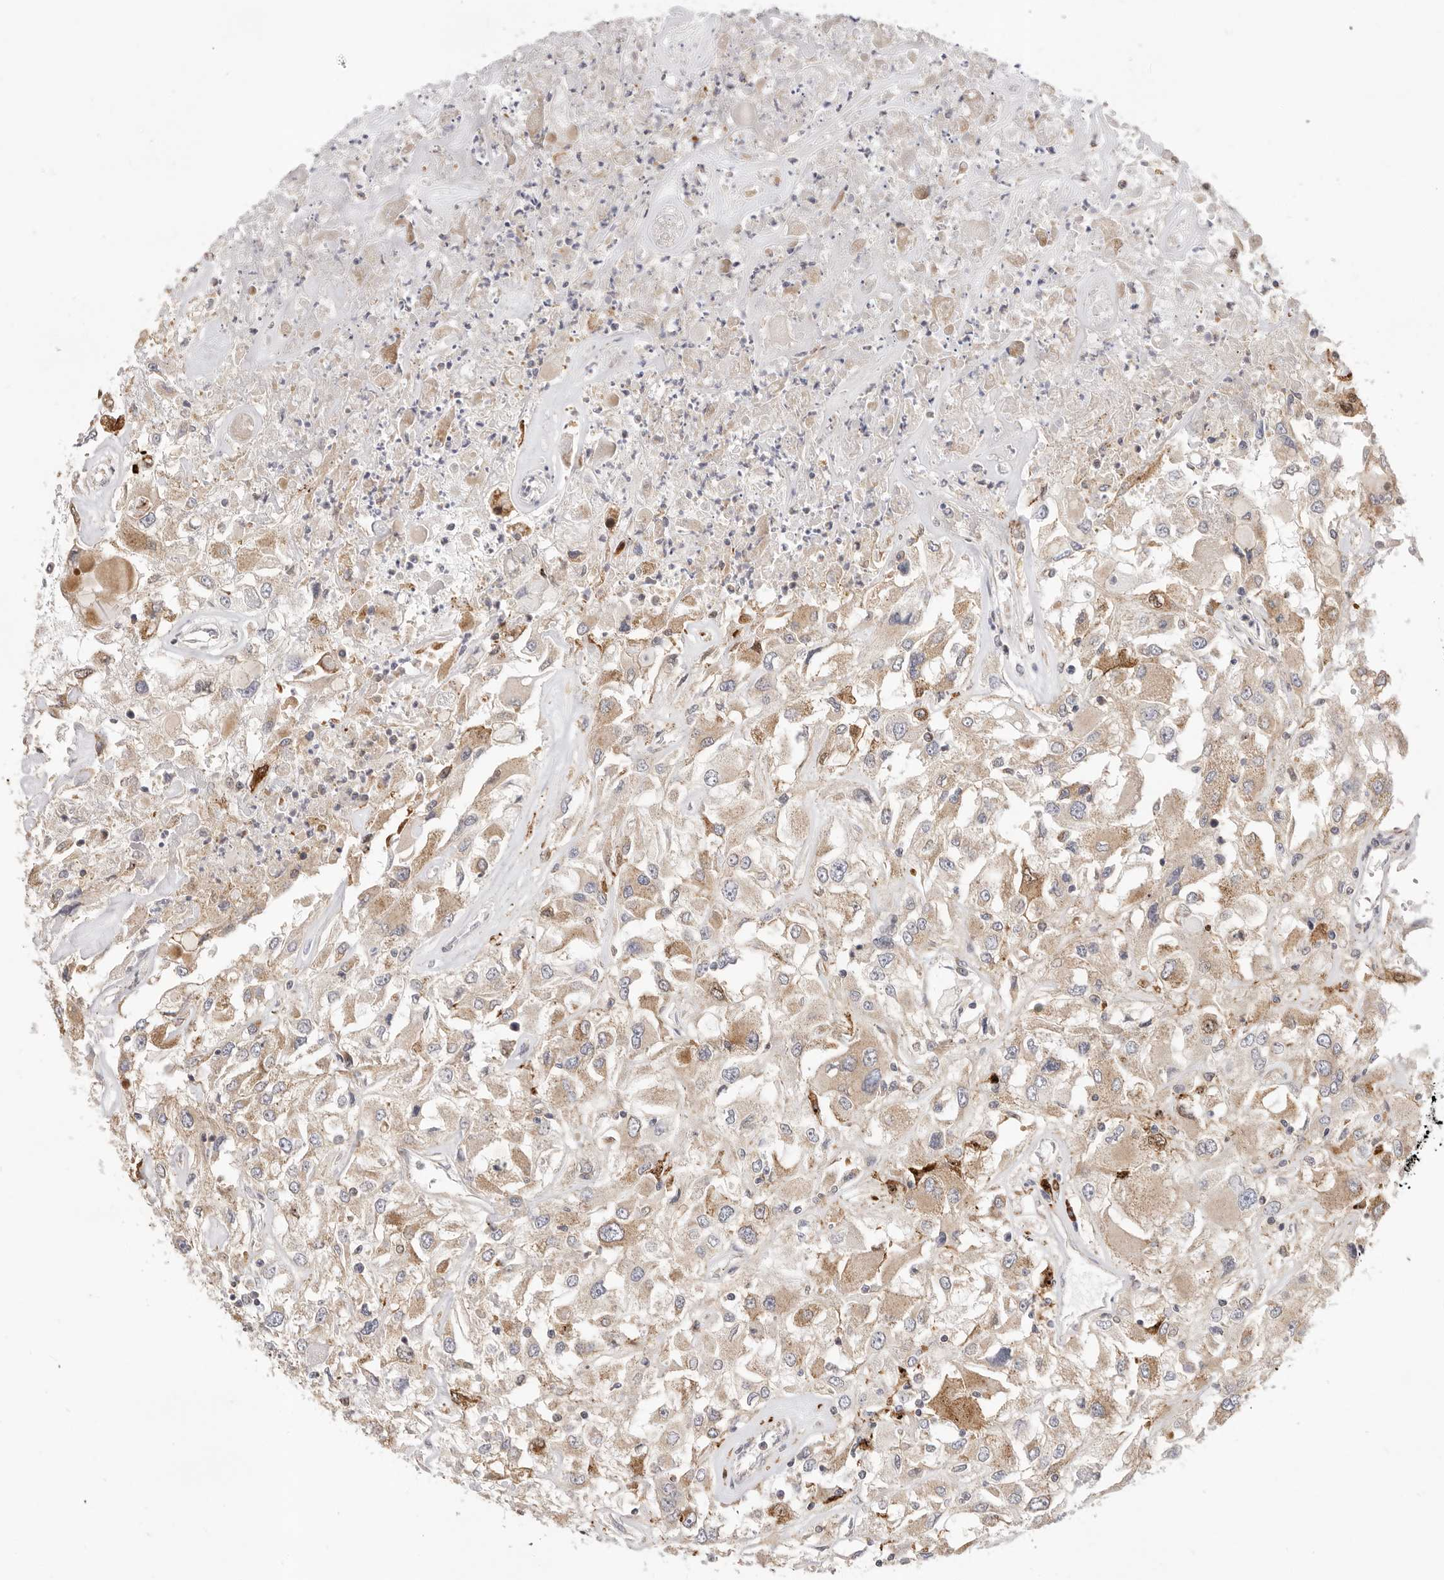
{"staining": {"intensity": "moderate", "quantity": ">75%", "location": "cytoplasmic/membranous"}, "tissue": "renal cancer", "cell_type": "Tumor cells", "image_type": "cancer", "snomed": [{"axis": "morphology", "description": "Adenocarcinoma, NOS"}, {"axis": "topography", "description": "Kidney"}], "caption": "Renal cancer (adenocarcinoma) tissue shows moderate cytoplasmic/membranous expression in about >75% of tumor cells", "gene": "USH1C", "patient": {"sex": "female", "age": 52}}